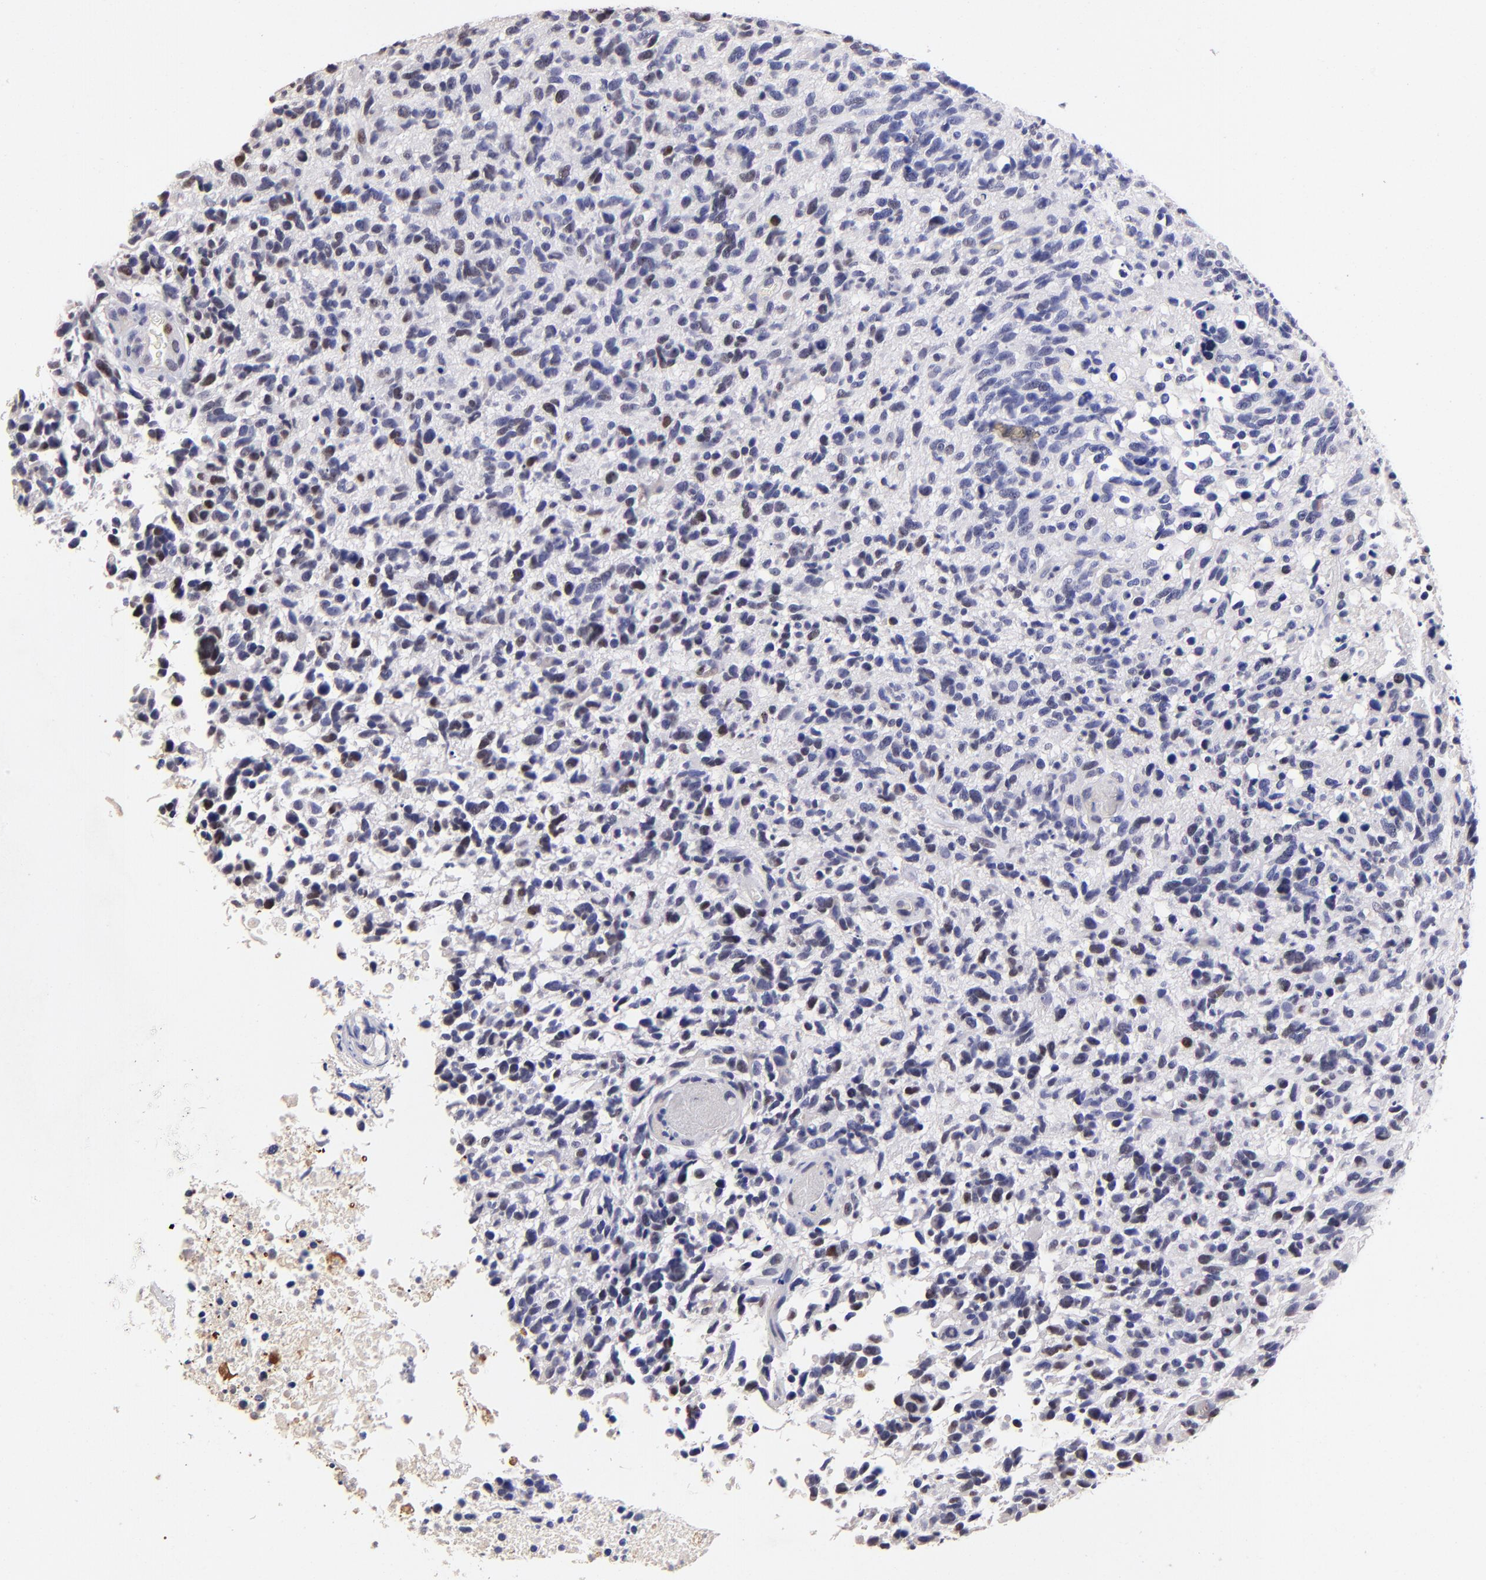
{"staining": {"intensity": "moderate", "quantity": "<25%", "location": "nuclear"}, "tissue": "glioma", "cell_type": "Tumor cells", "image_type": "cancer", "snomed": [{"axis": "morphology", "description": "Glioma, malignant, High grade"}, {"axis": "topography", "description": "Brain"}], "caption": "Tumor cells reveal low levels of moderate nuclear positivity in approximately <25% of cells in human high-grade glioma (malignant).", "gene": "DNMT1", "patient": {"sex": "male", "age": 72}}